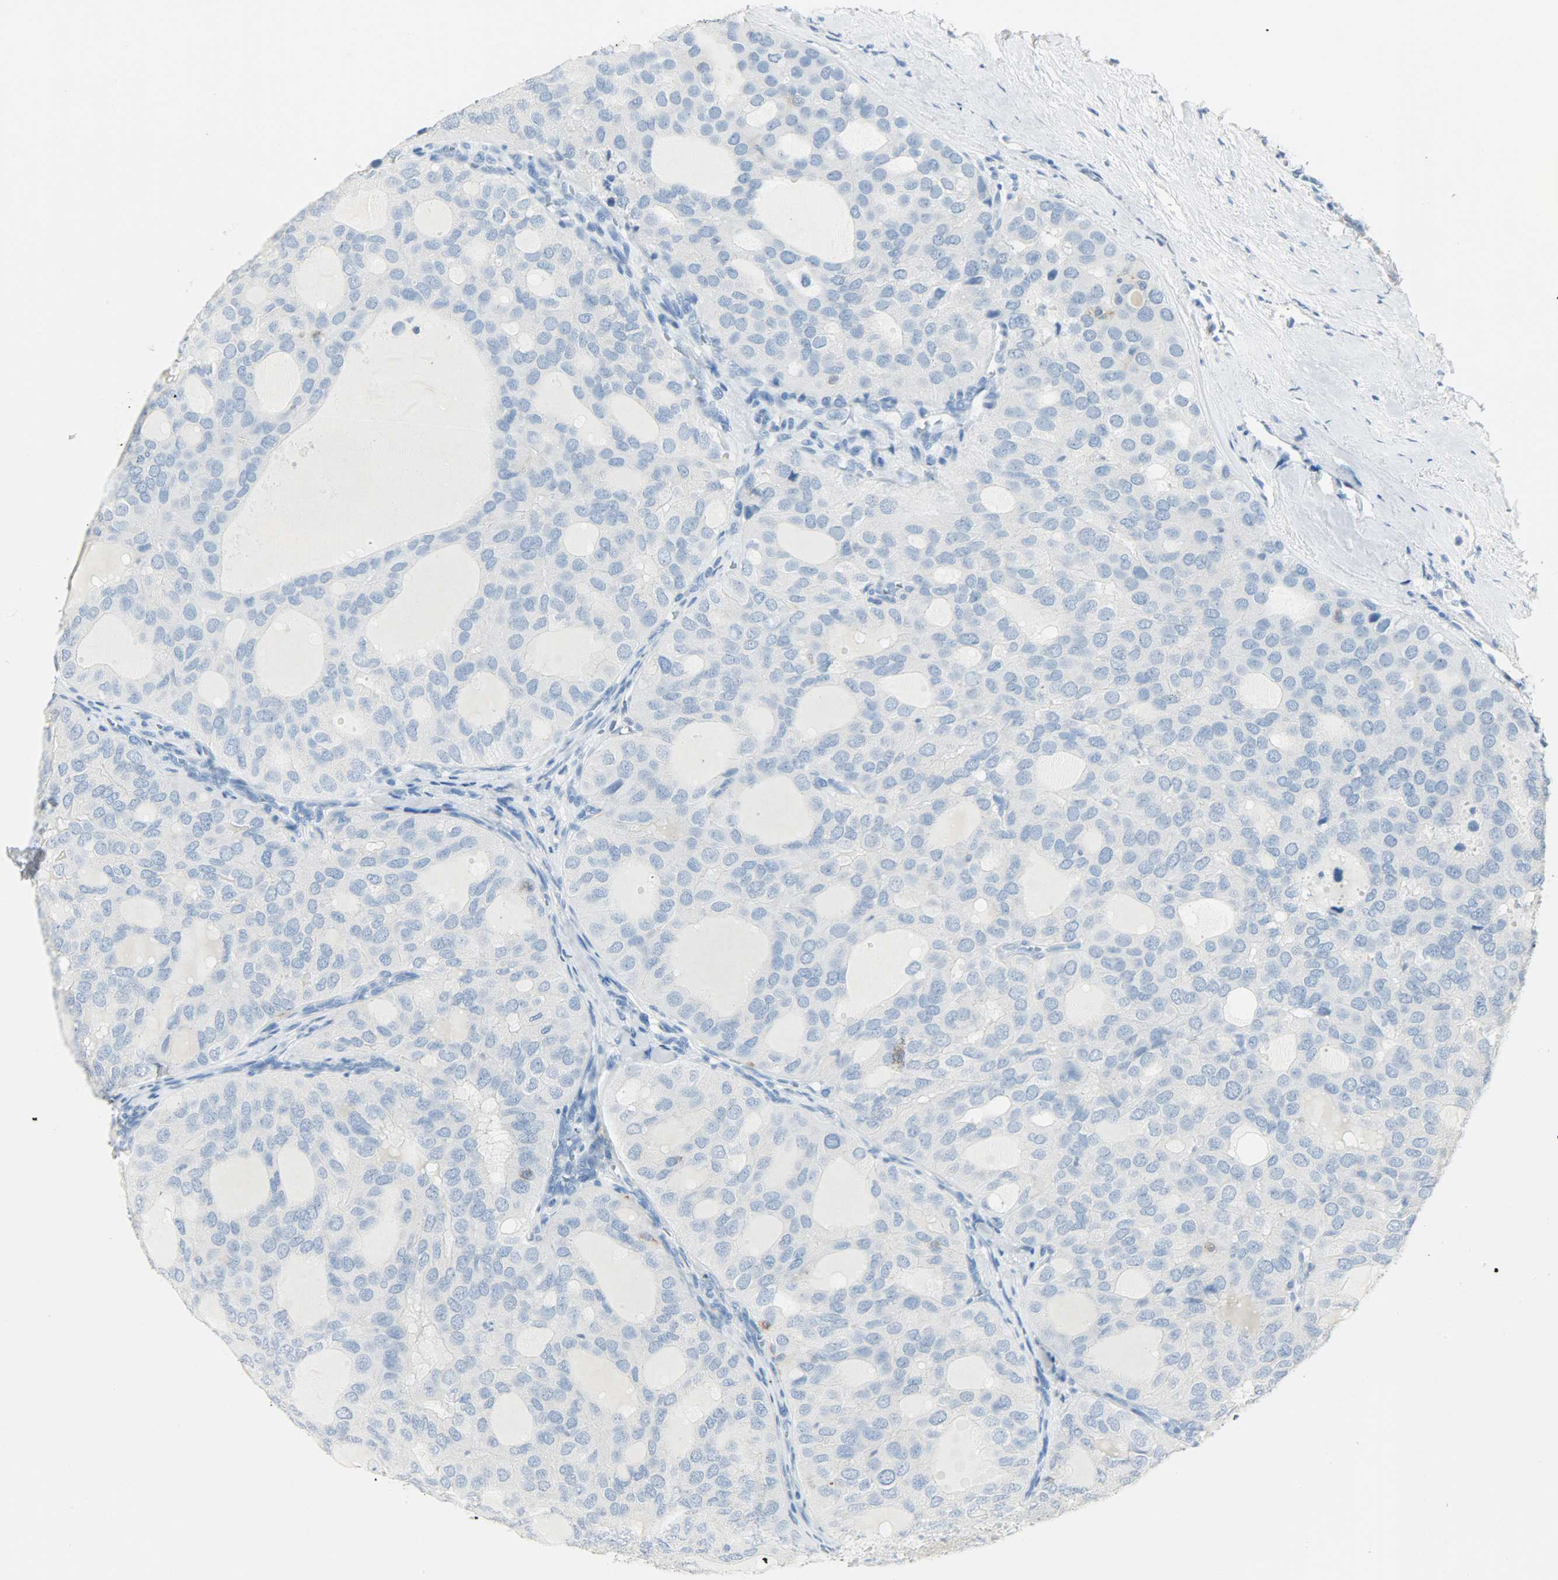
{"staining": {"intensity": "negative", "quantity": "none", "location": "none"}, "tissue": "thyroid cancer", "cell_type": "Tumor cells", "image_type": "cancer", "snomed": [{"axis": "morphology", "description": "Follicular adenoma carcinoma, NOS"}, {"axis": "topography", "description": "Thyroid gland"}], "caption": "A micrograph of thyroid cancer (follicular adenoma carcinoma) stained for a protein displays no brown staining in tumor cells. (DAB immunohistochemistry (IHC), high magnification).", "gene": "PTPN6", "patient": {"sex": "male", "age": 75}}